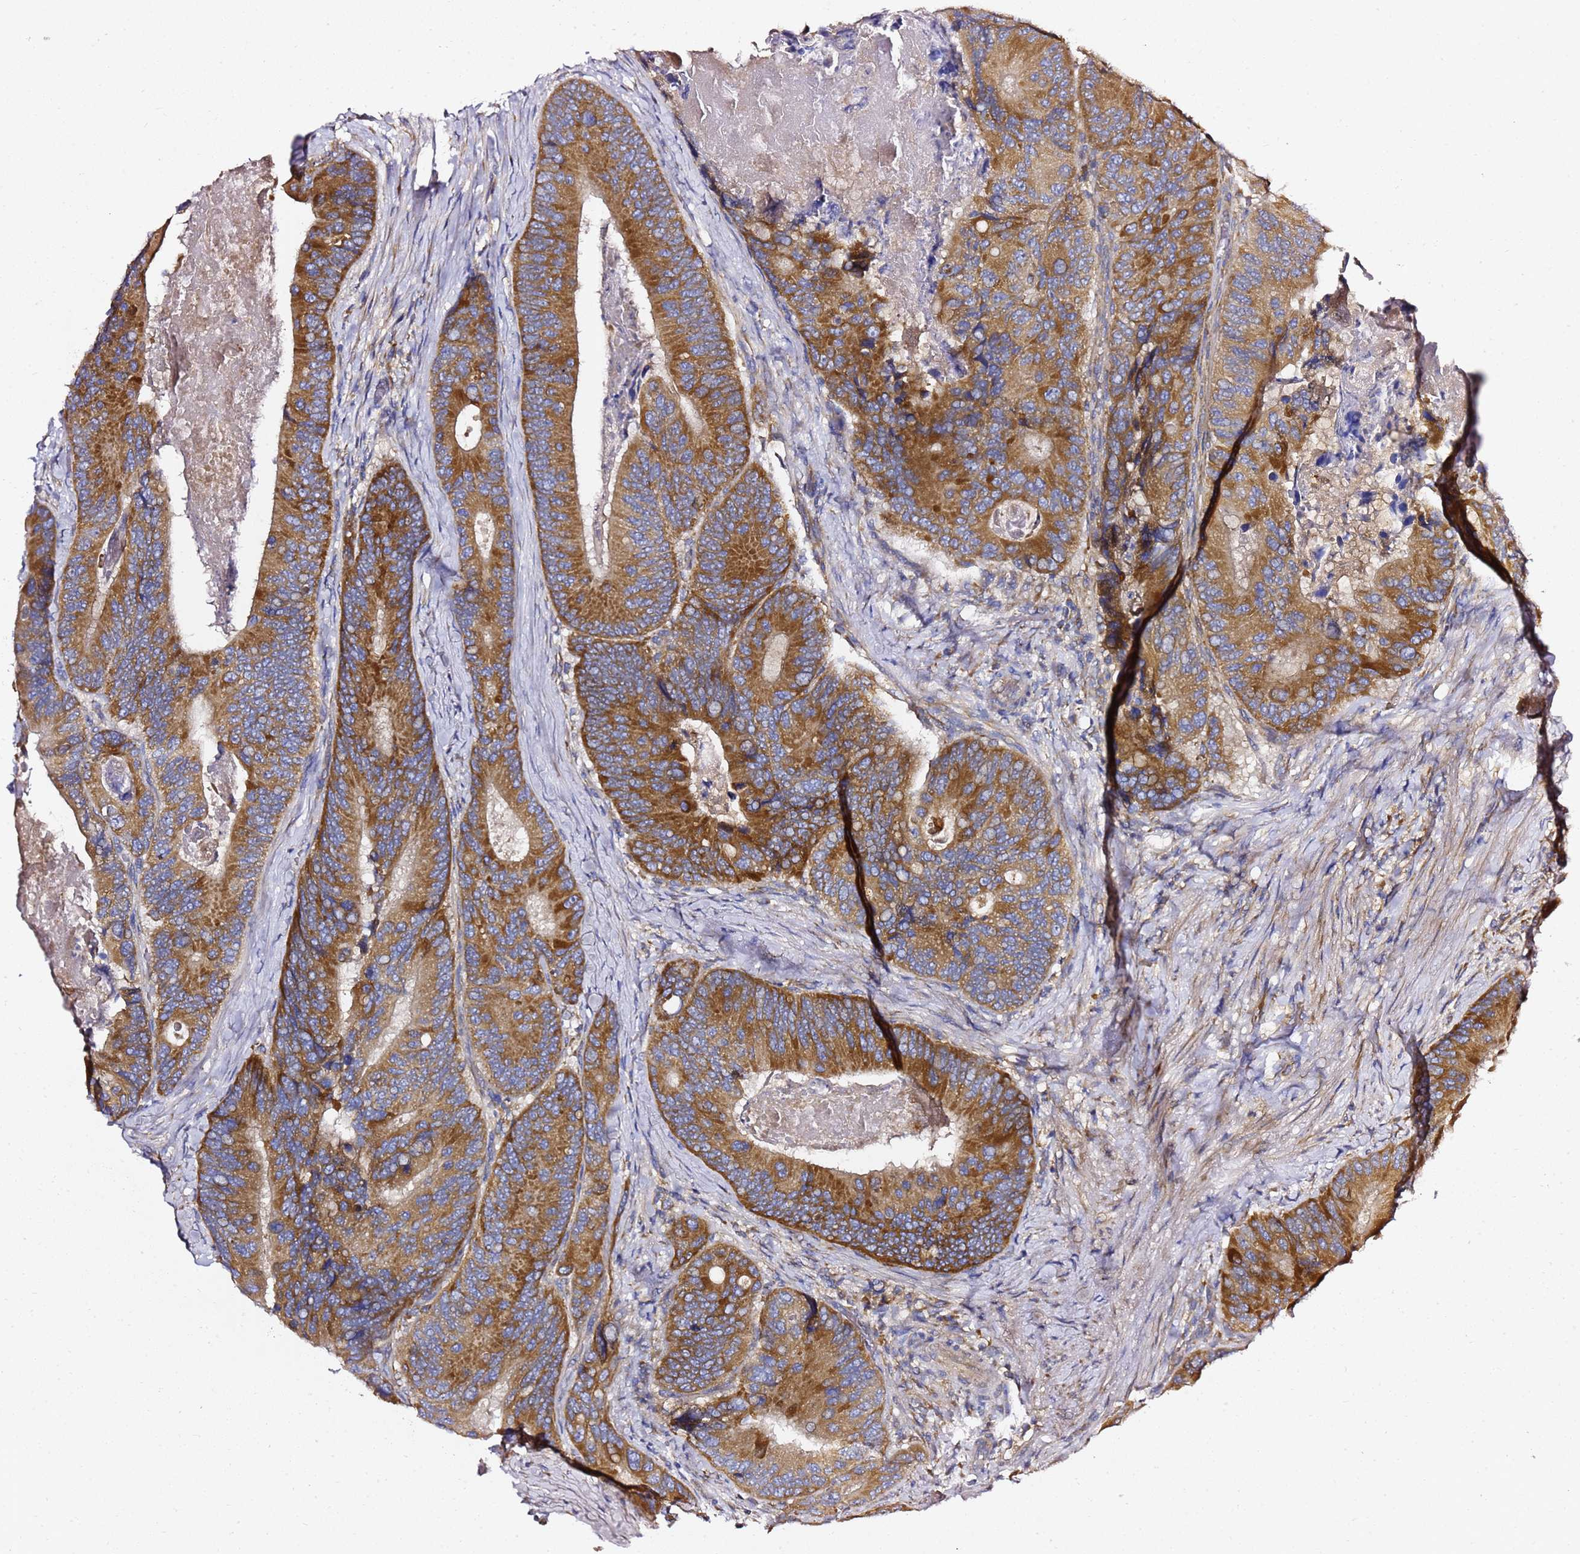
{"staining": {"intensity": "moderate", "quantity": ">75%", "location": "cytoplasmic/membranous"}, "tissue": "colorectal cancer", "cell_type": "Tumor cells", "image_type": "cancer", "snomed": [{"axis": "morphology", "description": "Adenocarcinoma, NOS"}, {"axis": "topography", "description": "Colon"}], "caption": "Approximately >75% of tumor cells in human adenocarcinoma (colorectal) display moderate cytoplasmic/membranous protein positivity as visualized by brown immunohistochemical staining.", "gene": "C19orf12", "patient": {"sex": "male", "age": 84}}